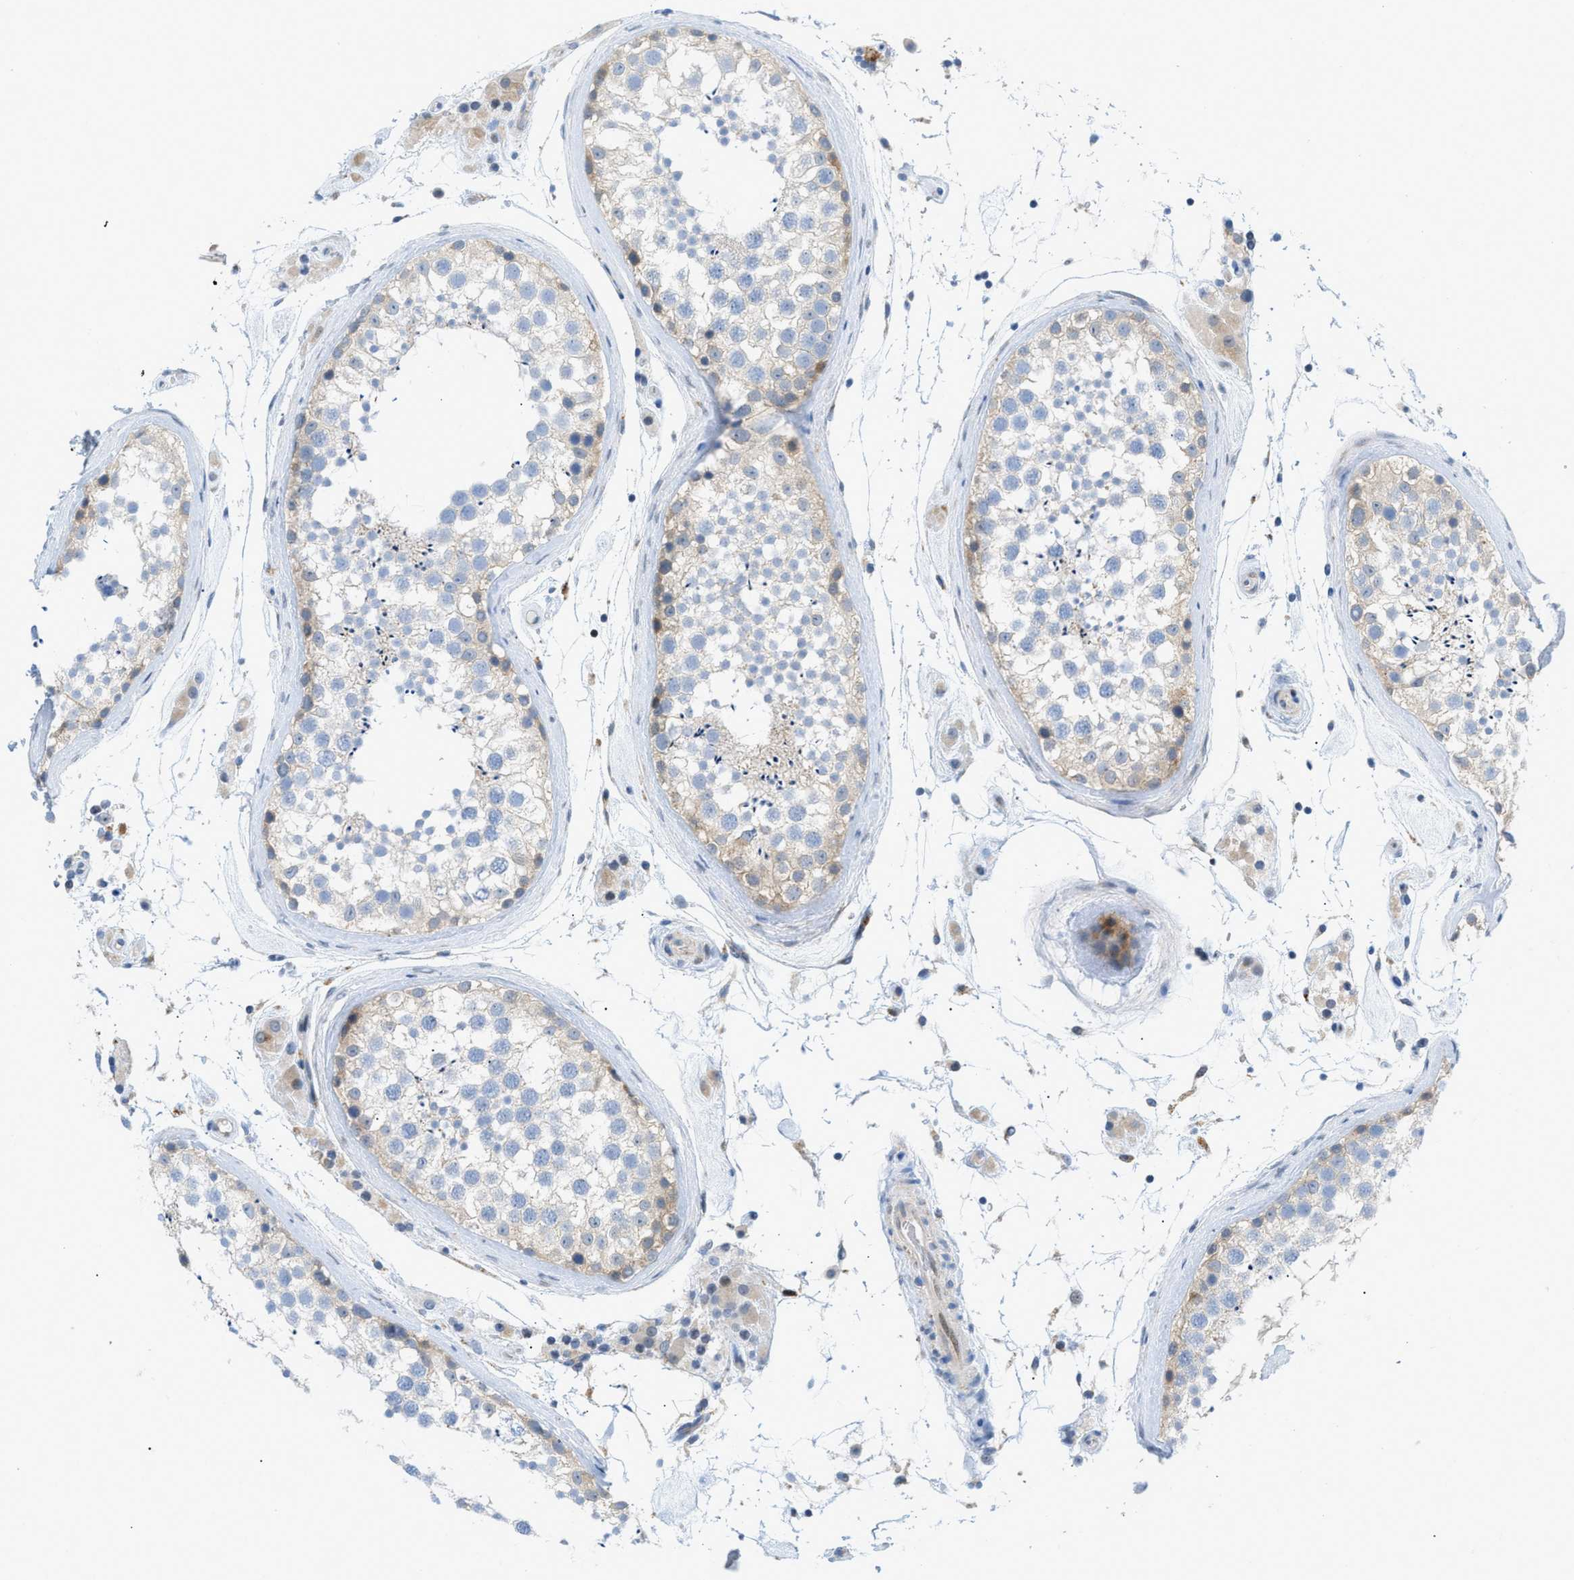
{"staining": {"intensity": "weak", "quantity": "25%-75%", "location": "cytoplasmic/membranous"}, "tissue": "testis", "cell_type": "Cells in seminiferous ducts", "image_type": "normal", "snomed": [{"axis": "morphology", "description": "Normal tissue, NOS"}, {"axis": "topography", "description": "Testis"}], "caption": "Protein staining of unremarkable testis displays weak cytoplasmic/membranous positivity in approximately 25%-75% of cells in seminiferous ducts.", "gene": "RBBP9", "patient": {"sex": "male", "age": 46}}